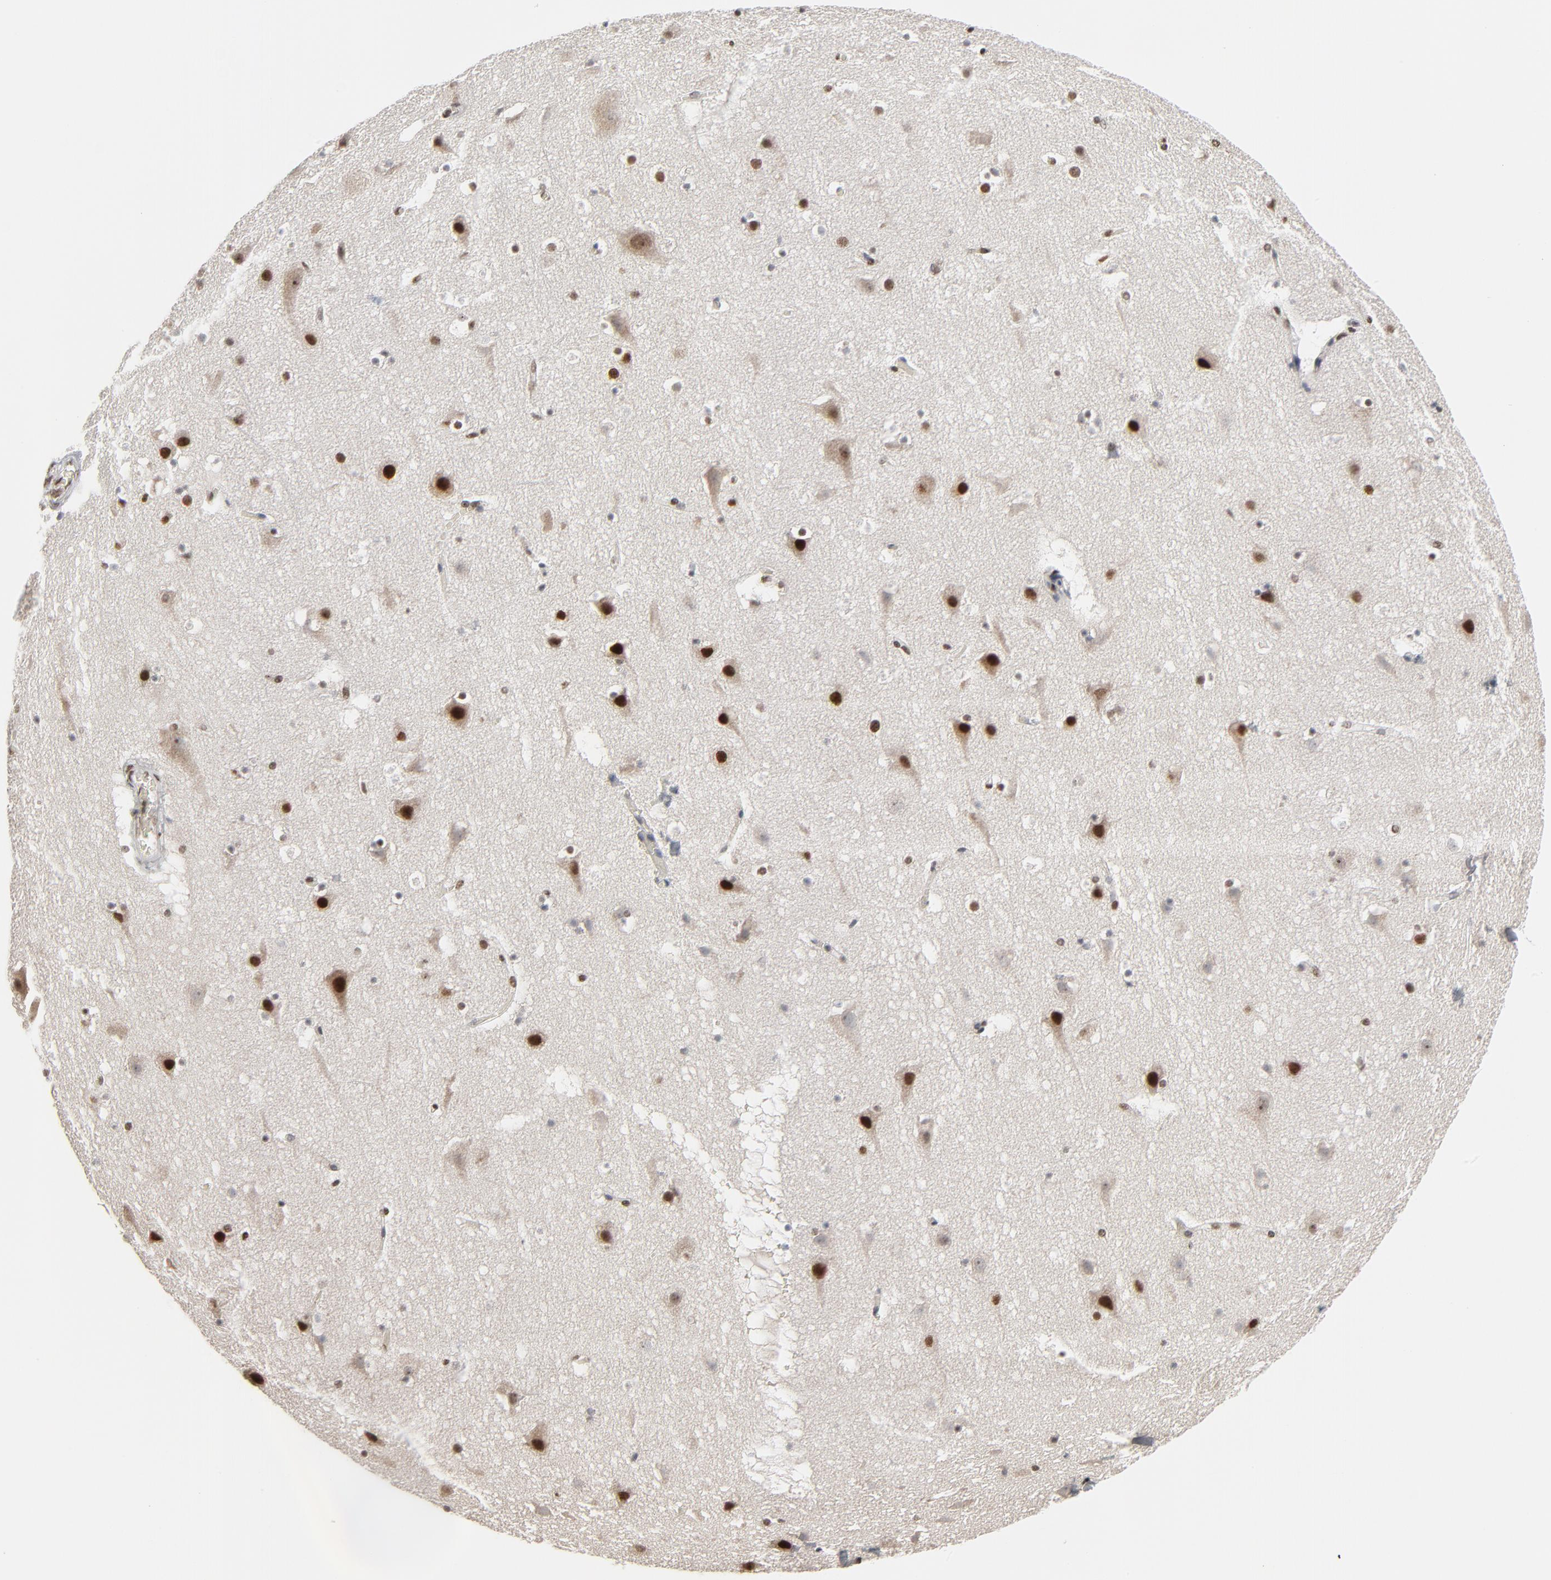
{"staining": {"intensity": "moderate", "quantity": ">75%", "location": "nuclear"}, "tissue": "cerebral cortex", "cell_type": "Endothelial cells", "image_type": "normal", "snomed": [{"axis": "morphology", "description": "Normal tissue, NOS"}, {"axis": "topography", "description": "Cerebral cortex"}], "caption": "A micrograph of cerebral cortex stained for a protein exhibits moderate nuclear brown staining in endothelial cells.", "gene": "CUX1", "patient": {"sex": "male", "age": 45}}